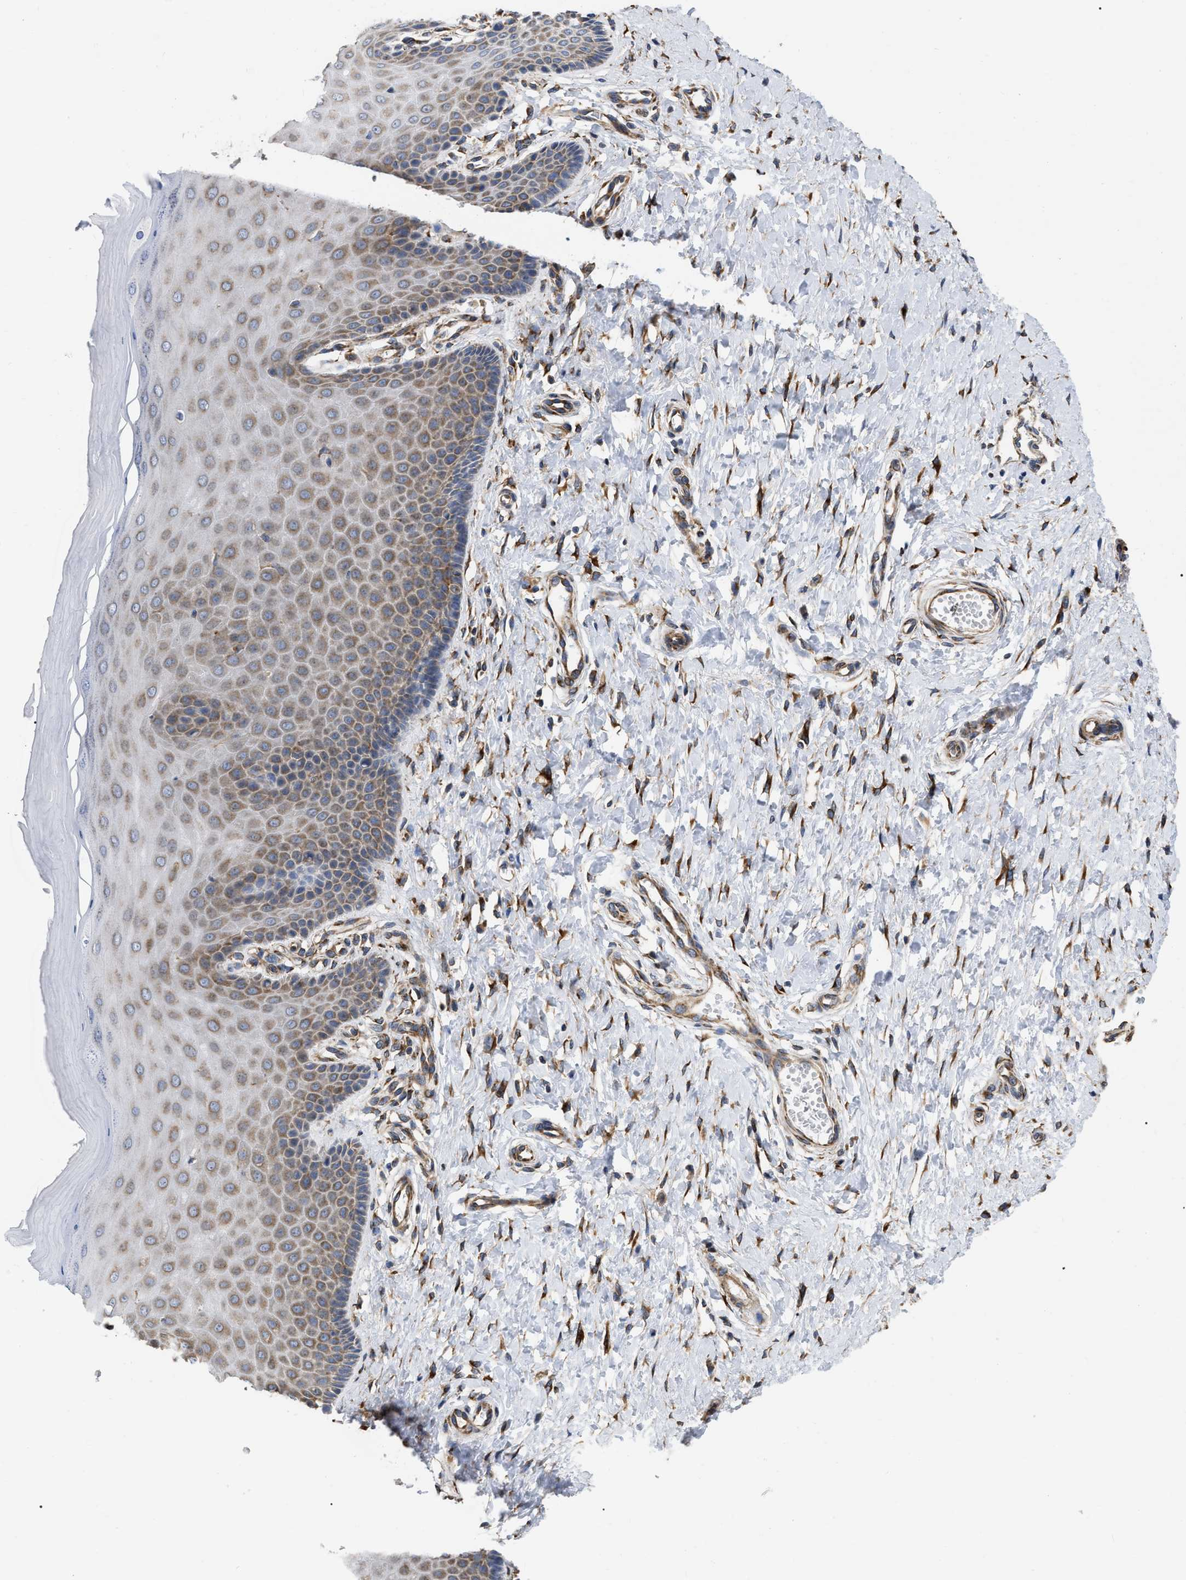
{"staining": {"intensity": "strong", "quantity": ">75%", "location": "cytoplasmic/membranous"}, "tissue": "cervix", "cell_type": "Glandular cells", "image_type": "normal", "snomed": [{"axis": "morphology", "description": "Normal tissue, NOS"}, {"axis": "topography", "description": "Cervix"}], "caption": "Glandular cells demonstrate strong cytoplasmic/membranous staining in approximately >75% of cells in benign cervix.", "gene": "FAM120A", "patient": {"sex": "female", "age": 55}}